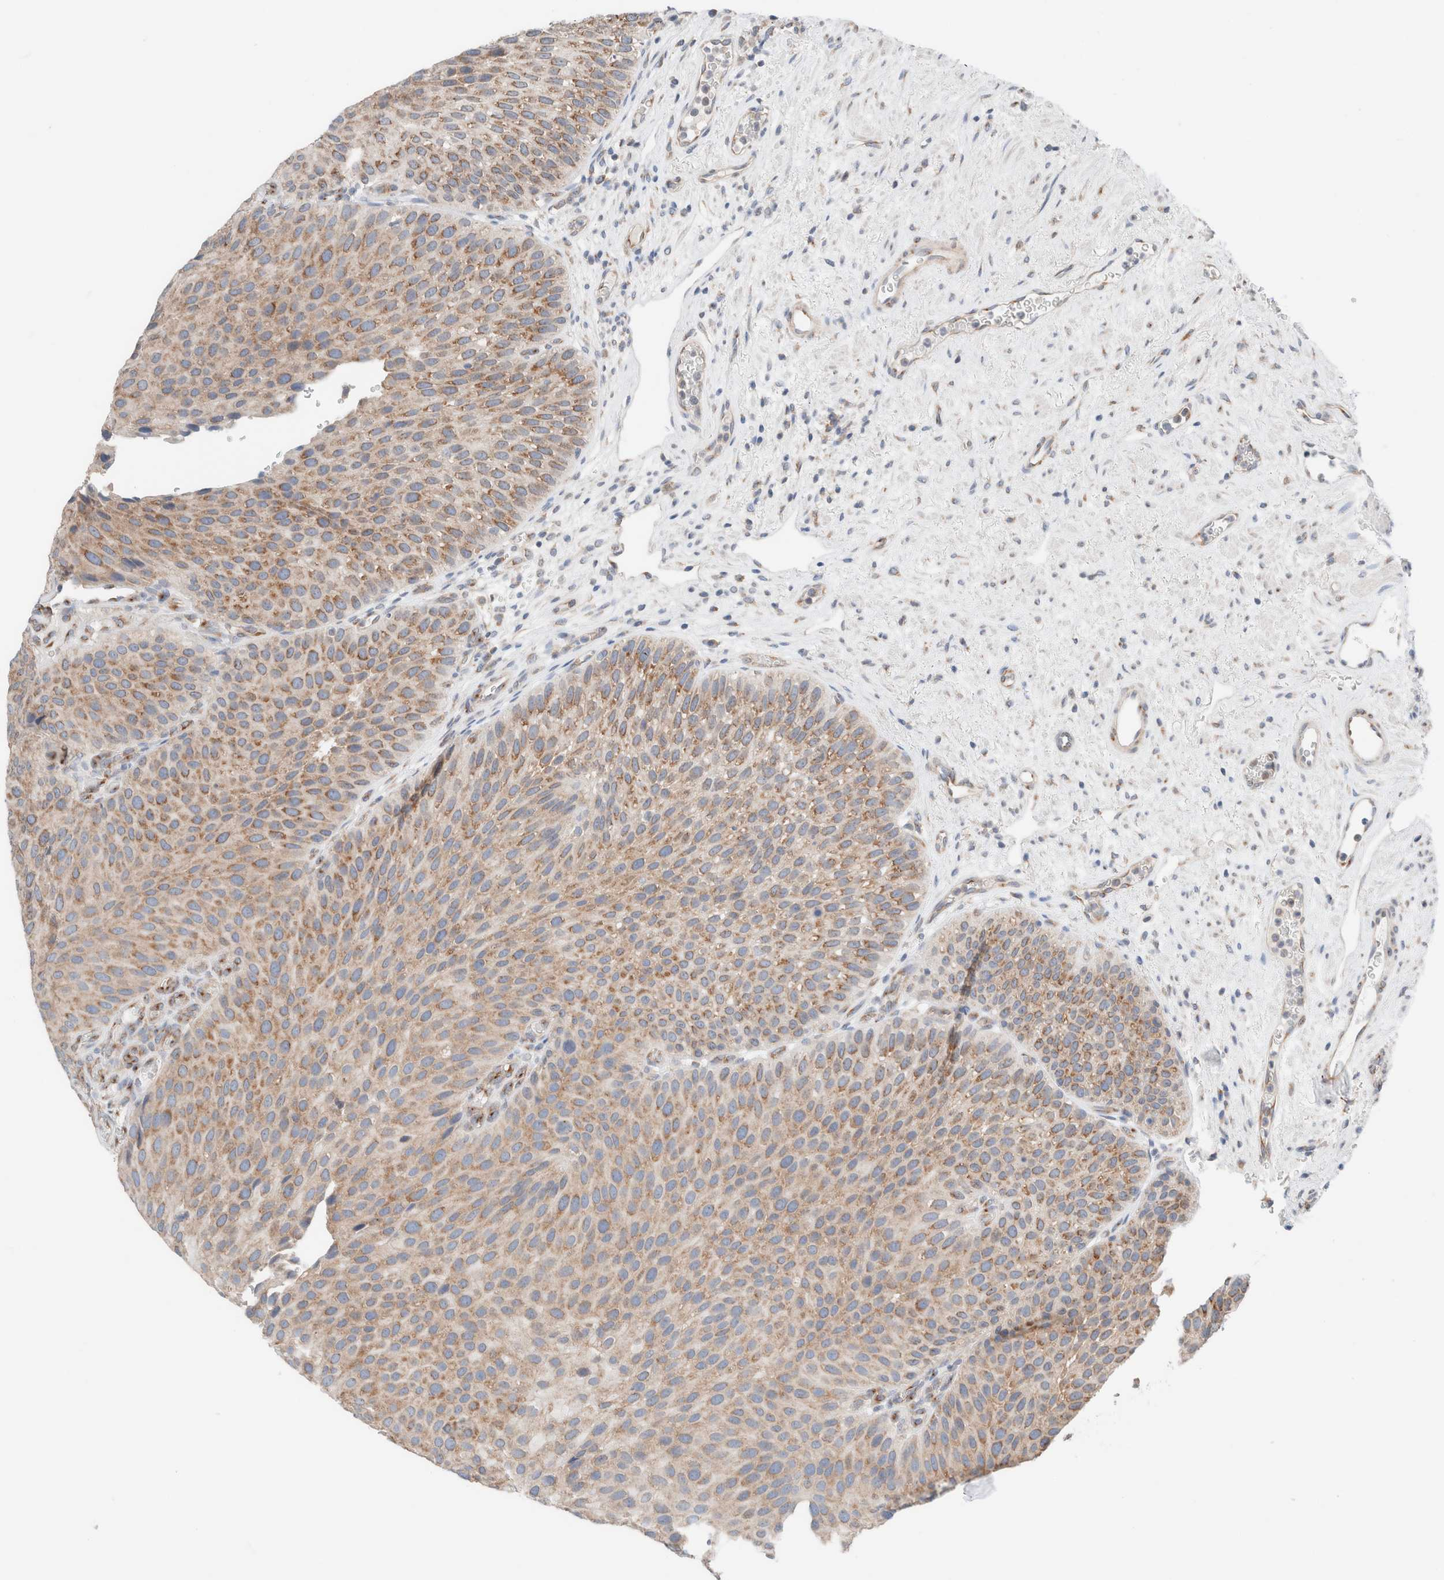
{"staining": {"intensity": "moderate", "quantity": ">75%", "location": "cytoplasmic/membranous"}, "tissue": "urothelial cancer", "cell_type": "Tumor cells", "image_type": "cancer", "snomed": [{"axis": "morphology", "description": "Normal tissue, NOS"}, {"axis": "morphology", "description": "Urothelial carcinoma, Low grade"}, {"axis": "topography", "description": "Urinary bladder"}, {"axis": "topography", "description": "Prostate"}], "caption": "A brown stain shows moderate cytoplasmic/membranous positivity of a protein in low-grade urothelial carcinoma tumor cells.", "gene": "CASC3", "patient": {"sex": "male", "age": 60}}